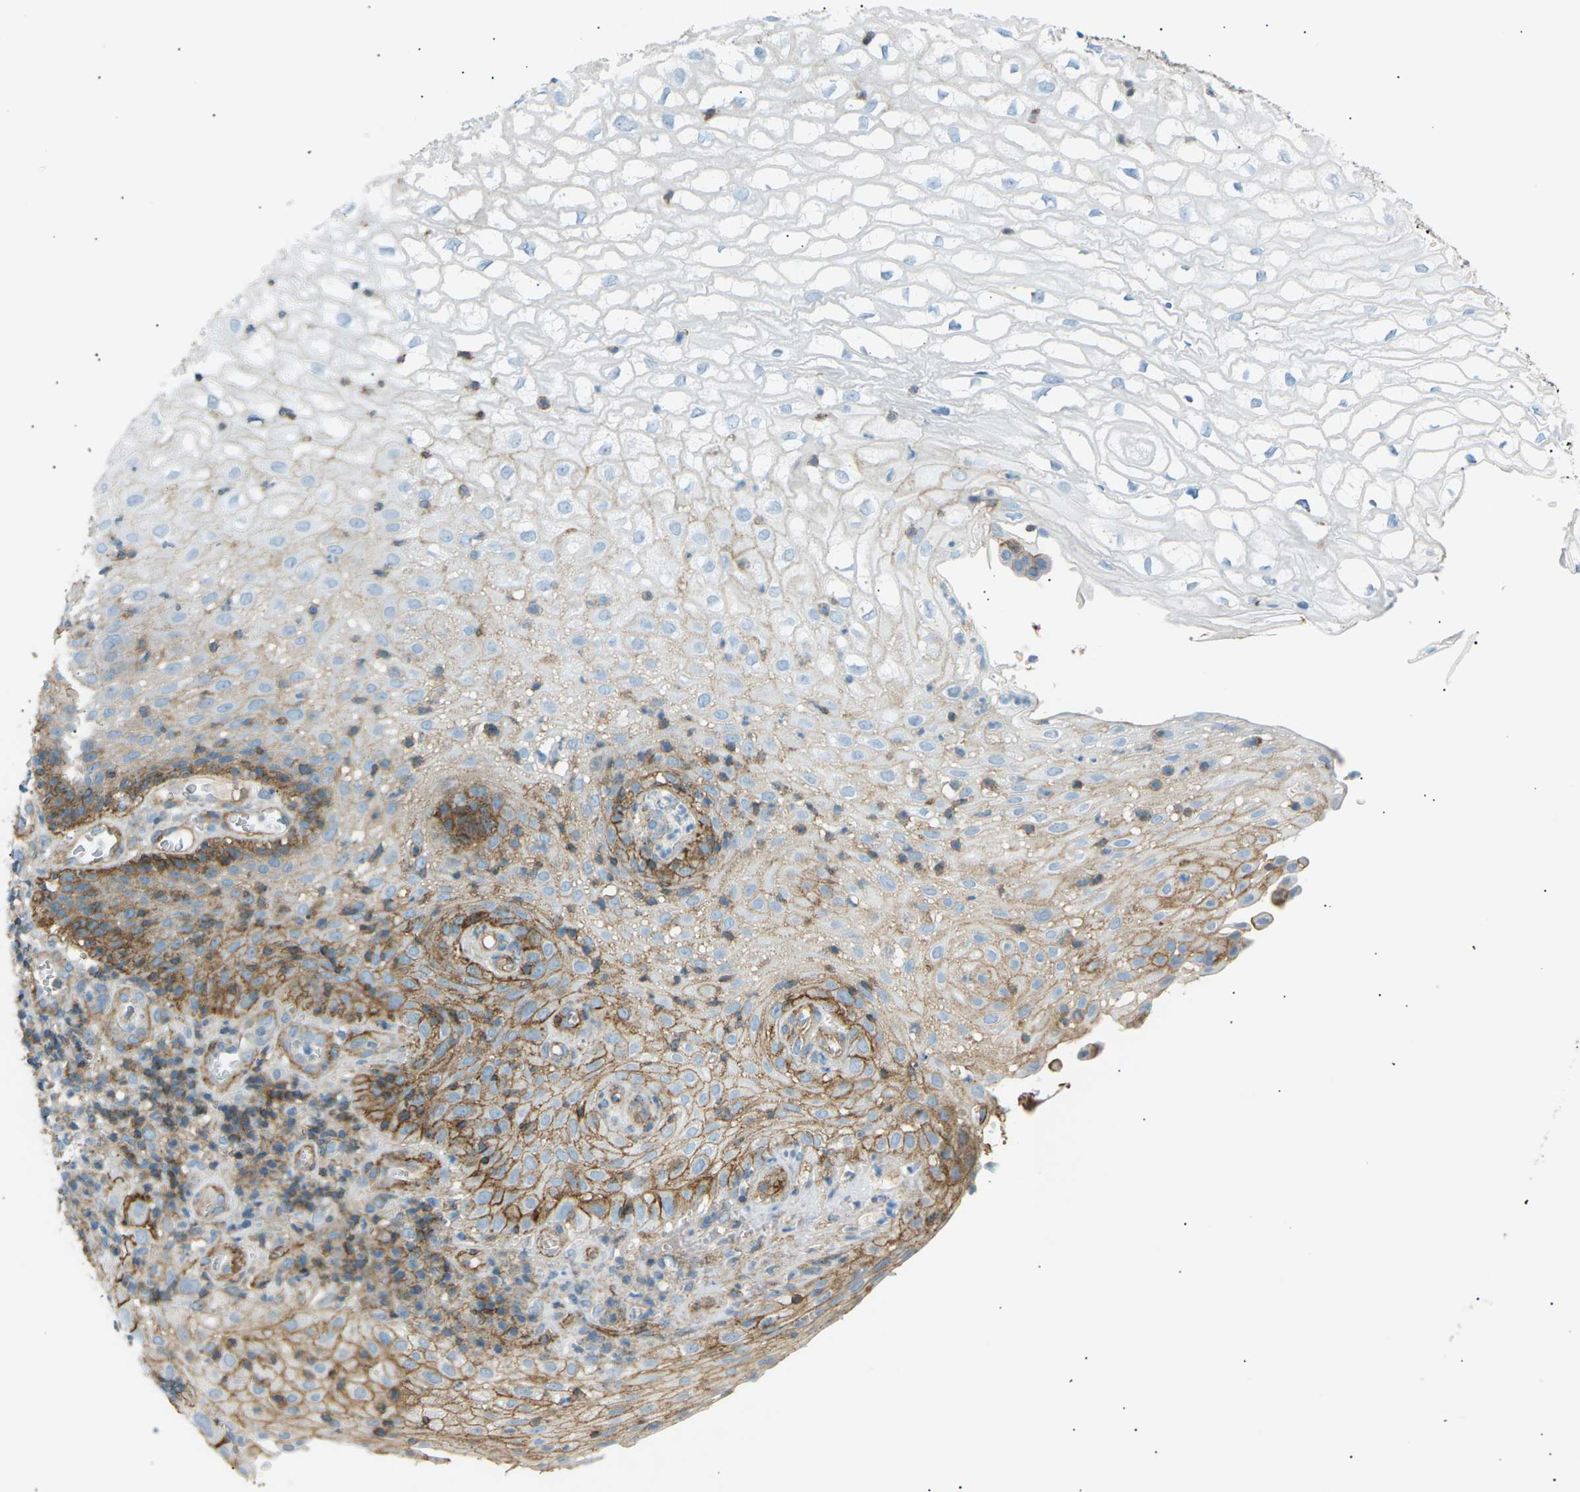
{"staining": {"intensity": "moderate", "quantity": "25%-75%", "location": "cytoplasmic/membranous"}, "tissue": "cervical cancer", "cell_type": "Tumor cells", "image_type": "cancer", "snomed": [{"axis": "morphology", "description": "Squamous cell carcinoma, NOS"}, {"axis": "topography", "description": "Cervix"}], "caption": "An immunohistochemistry image of tumor tissue is shown. Protein staining in brown highlights moderate cytoplasmic/membranous positivity in cervical squamous cell carcinoma within tumor cells. (DAB IHC, brown staining for protein, blue staining for nuclei).", "gene": "ATP2B4", "patient": {"sex": "female", "age": 32}}